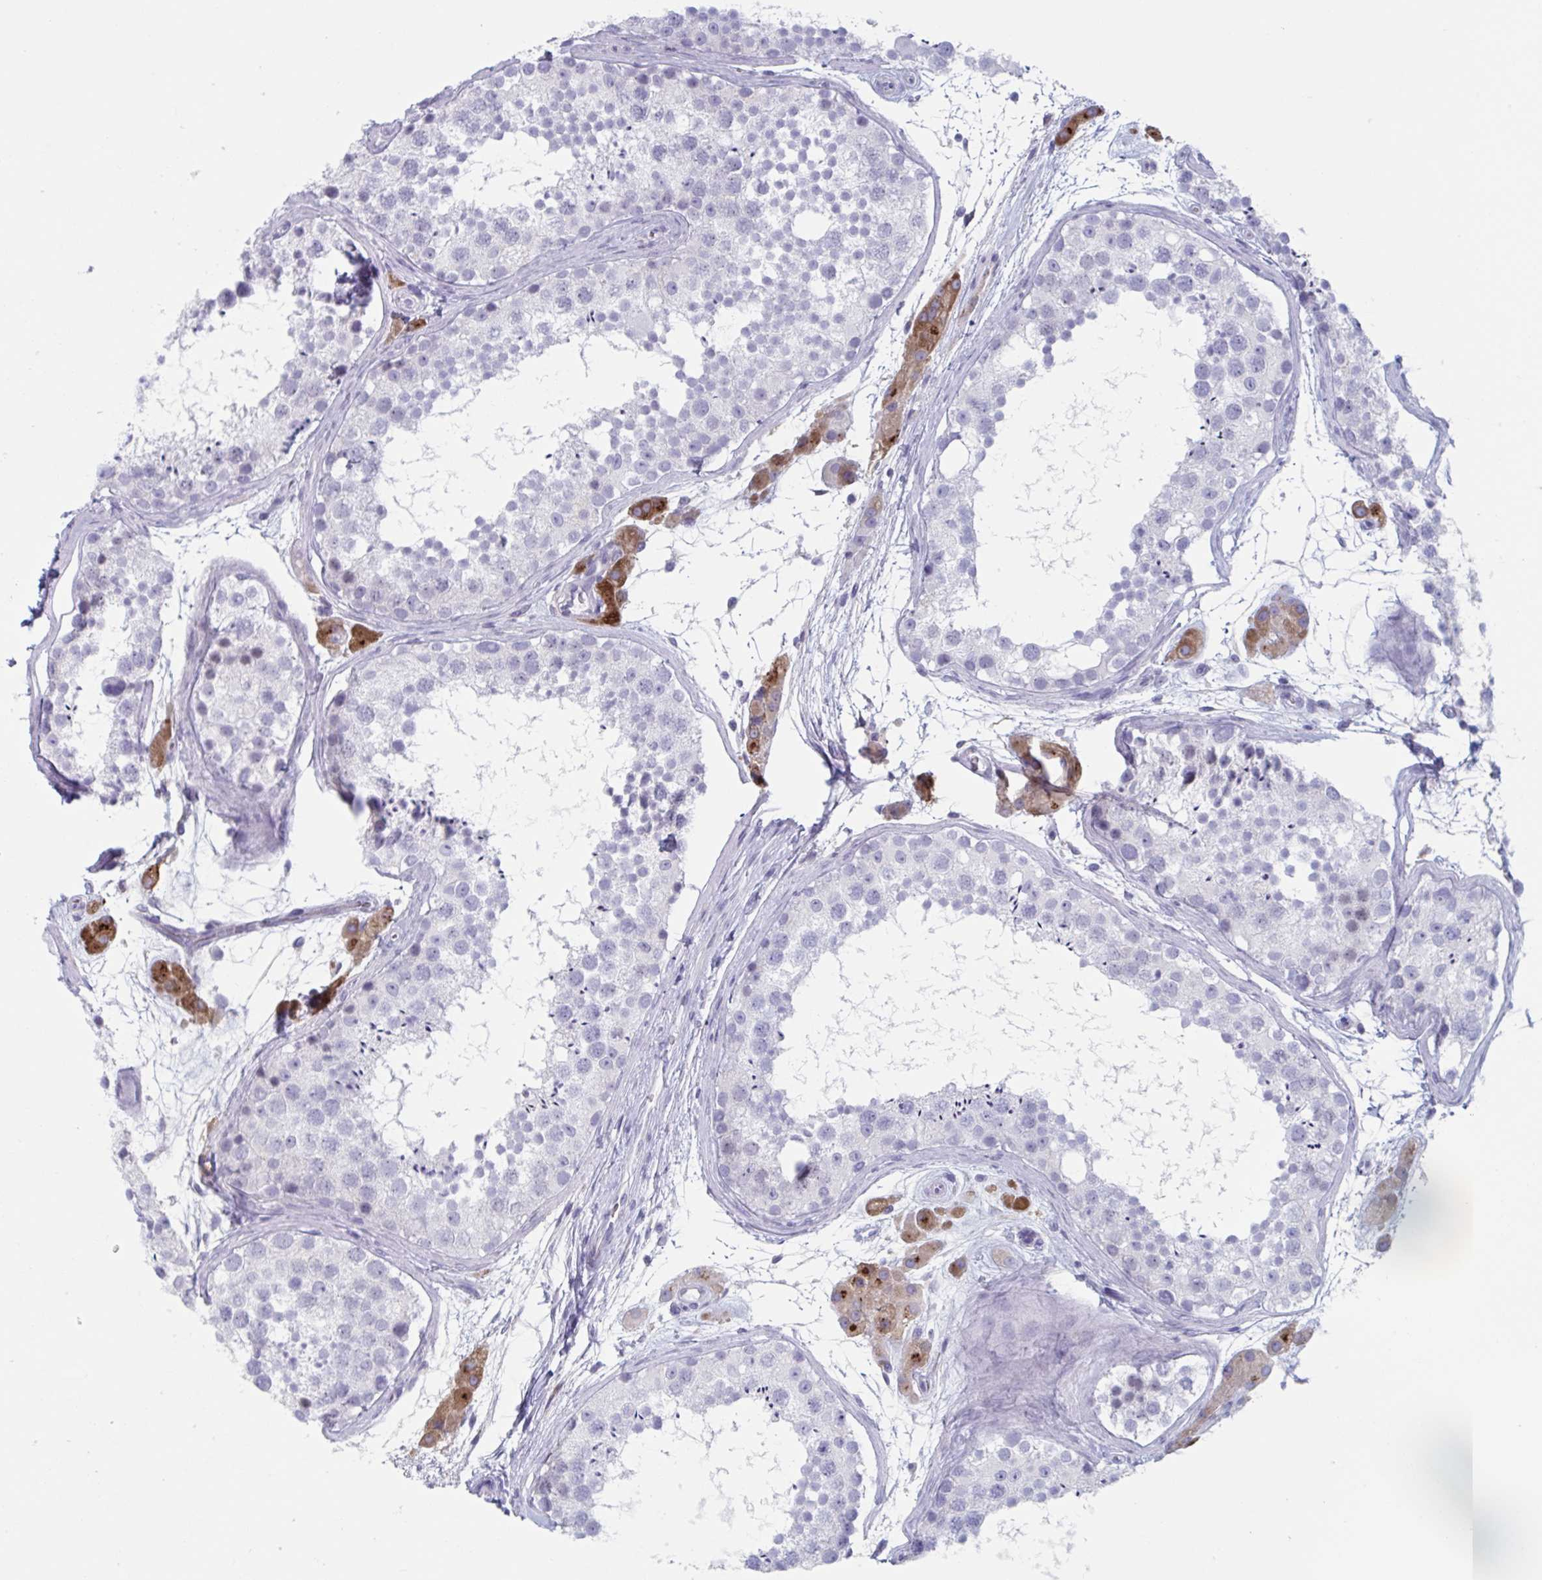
{"staining": {"intensity": "negative", "quantity": "none", "location": "none"}, "tissue": "testis", "cell_type": "Cells in seminiferous ducts", "image_type": "normal", "snomed": [{"axis": "morphology", "description": "Normal tissue, NOS"}, {"axis": "topography", "description": "Testis"}], "caption": "Cells in seminiferous ducts show no significant staining in unremarkable testis. Brightfield microscopy of immunohistochemistry stained with DAB (3,3'-diaminobenzidine) (brown) and hematoxylin (blue), captured at high magnification.", "gene": "HSD11B2", "patient": {"sex": "male", "age": 41}}